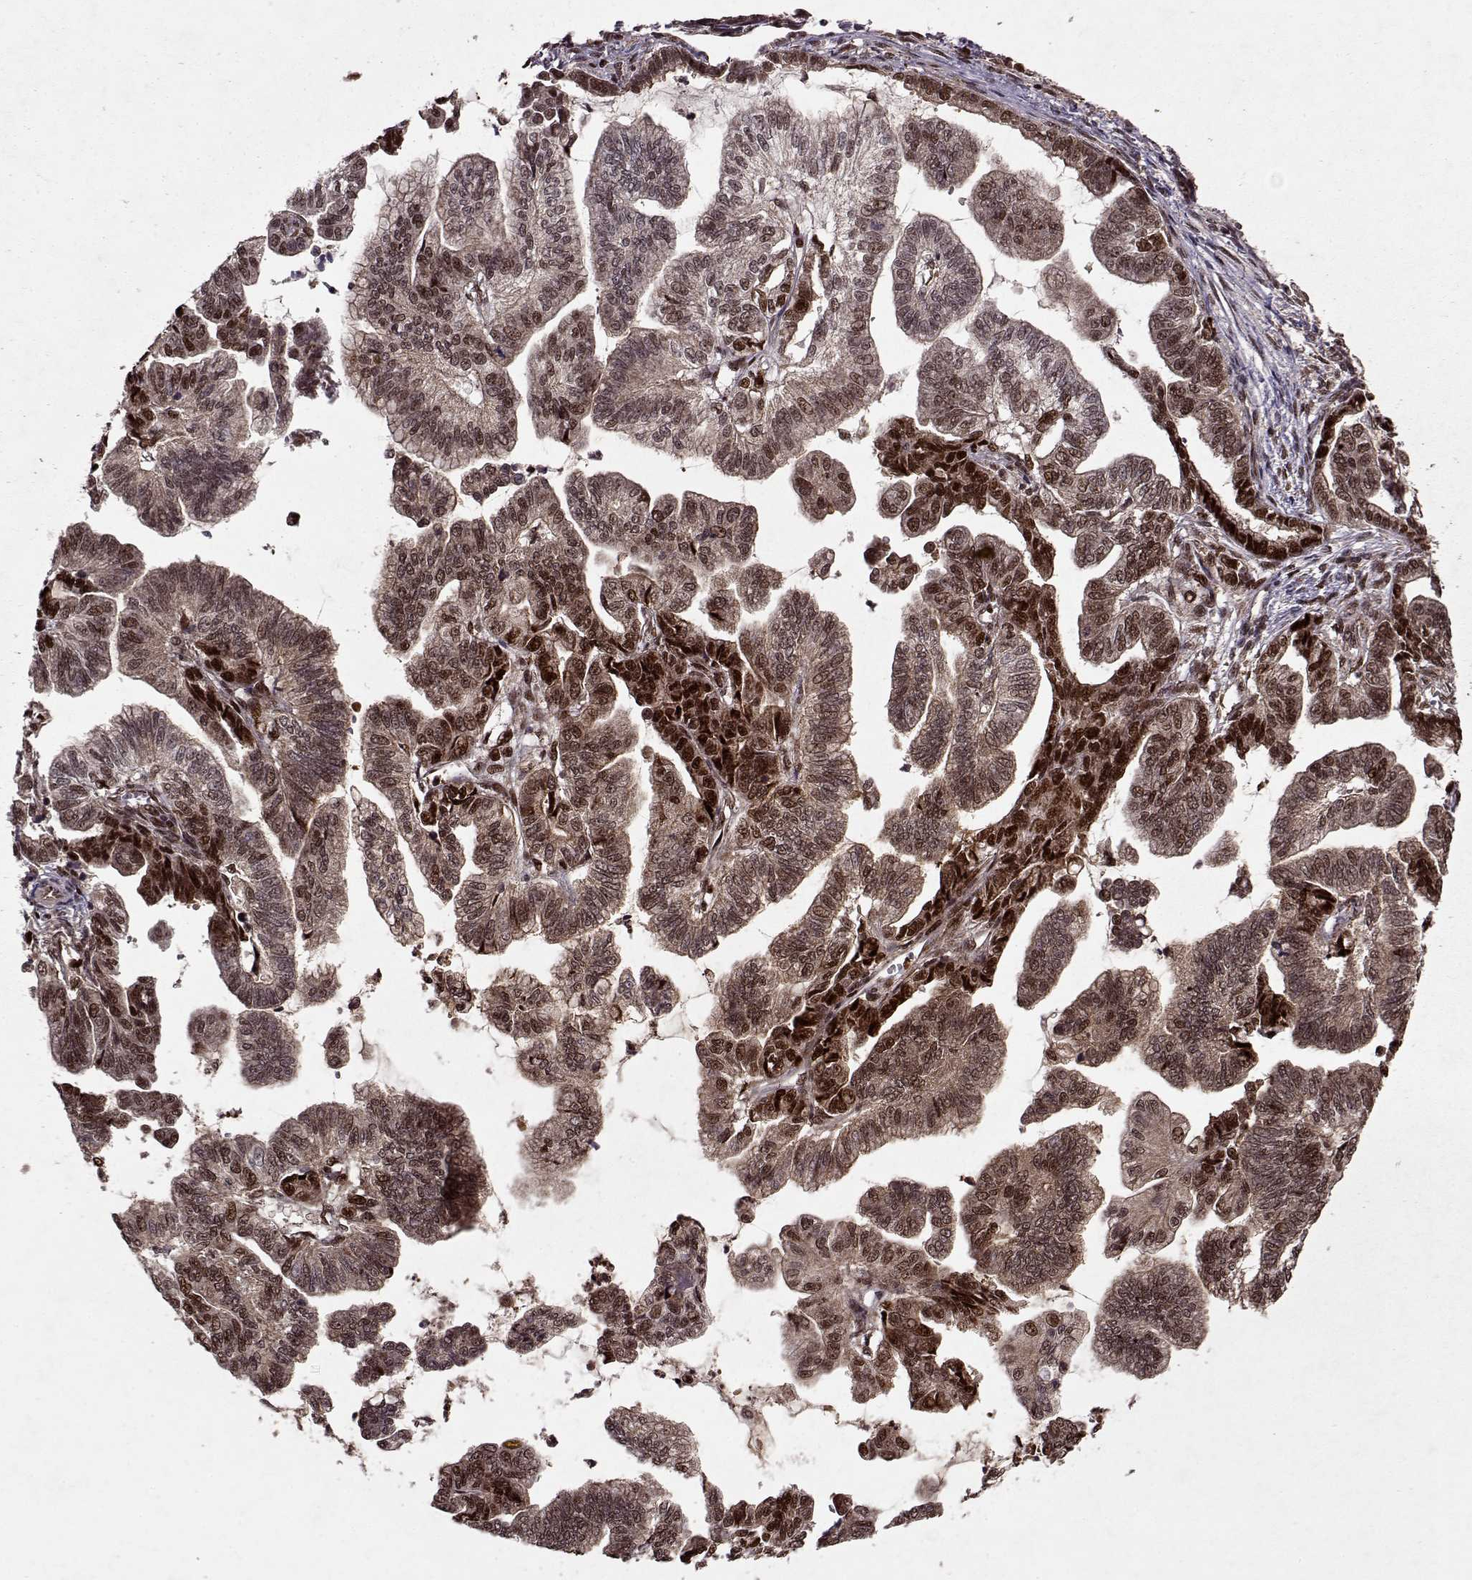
{"staining": {"intensity": "strong", "quantity": "25%-75%", "location": "cytoplasmic/membranous,nuclear"}, "tissue": "stomach cancer", "cell_type": "Tumor cells", "image_type": "cancer", "snomed": [{"axis": "morphology", "description": "Adenocarcinoma, NOS"}, {"axis": "topography", "description": "Stomach"}], "caption": "Immunohistochemistry of human stomach cancer (adenocarcinoma) reveals high levels of strong cytoplasmic/membranous and nuclear staining in about 25%-75% of tumor cells.", "gene": "PSMA7", "patient": {"sex": "male", "age": 83}}